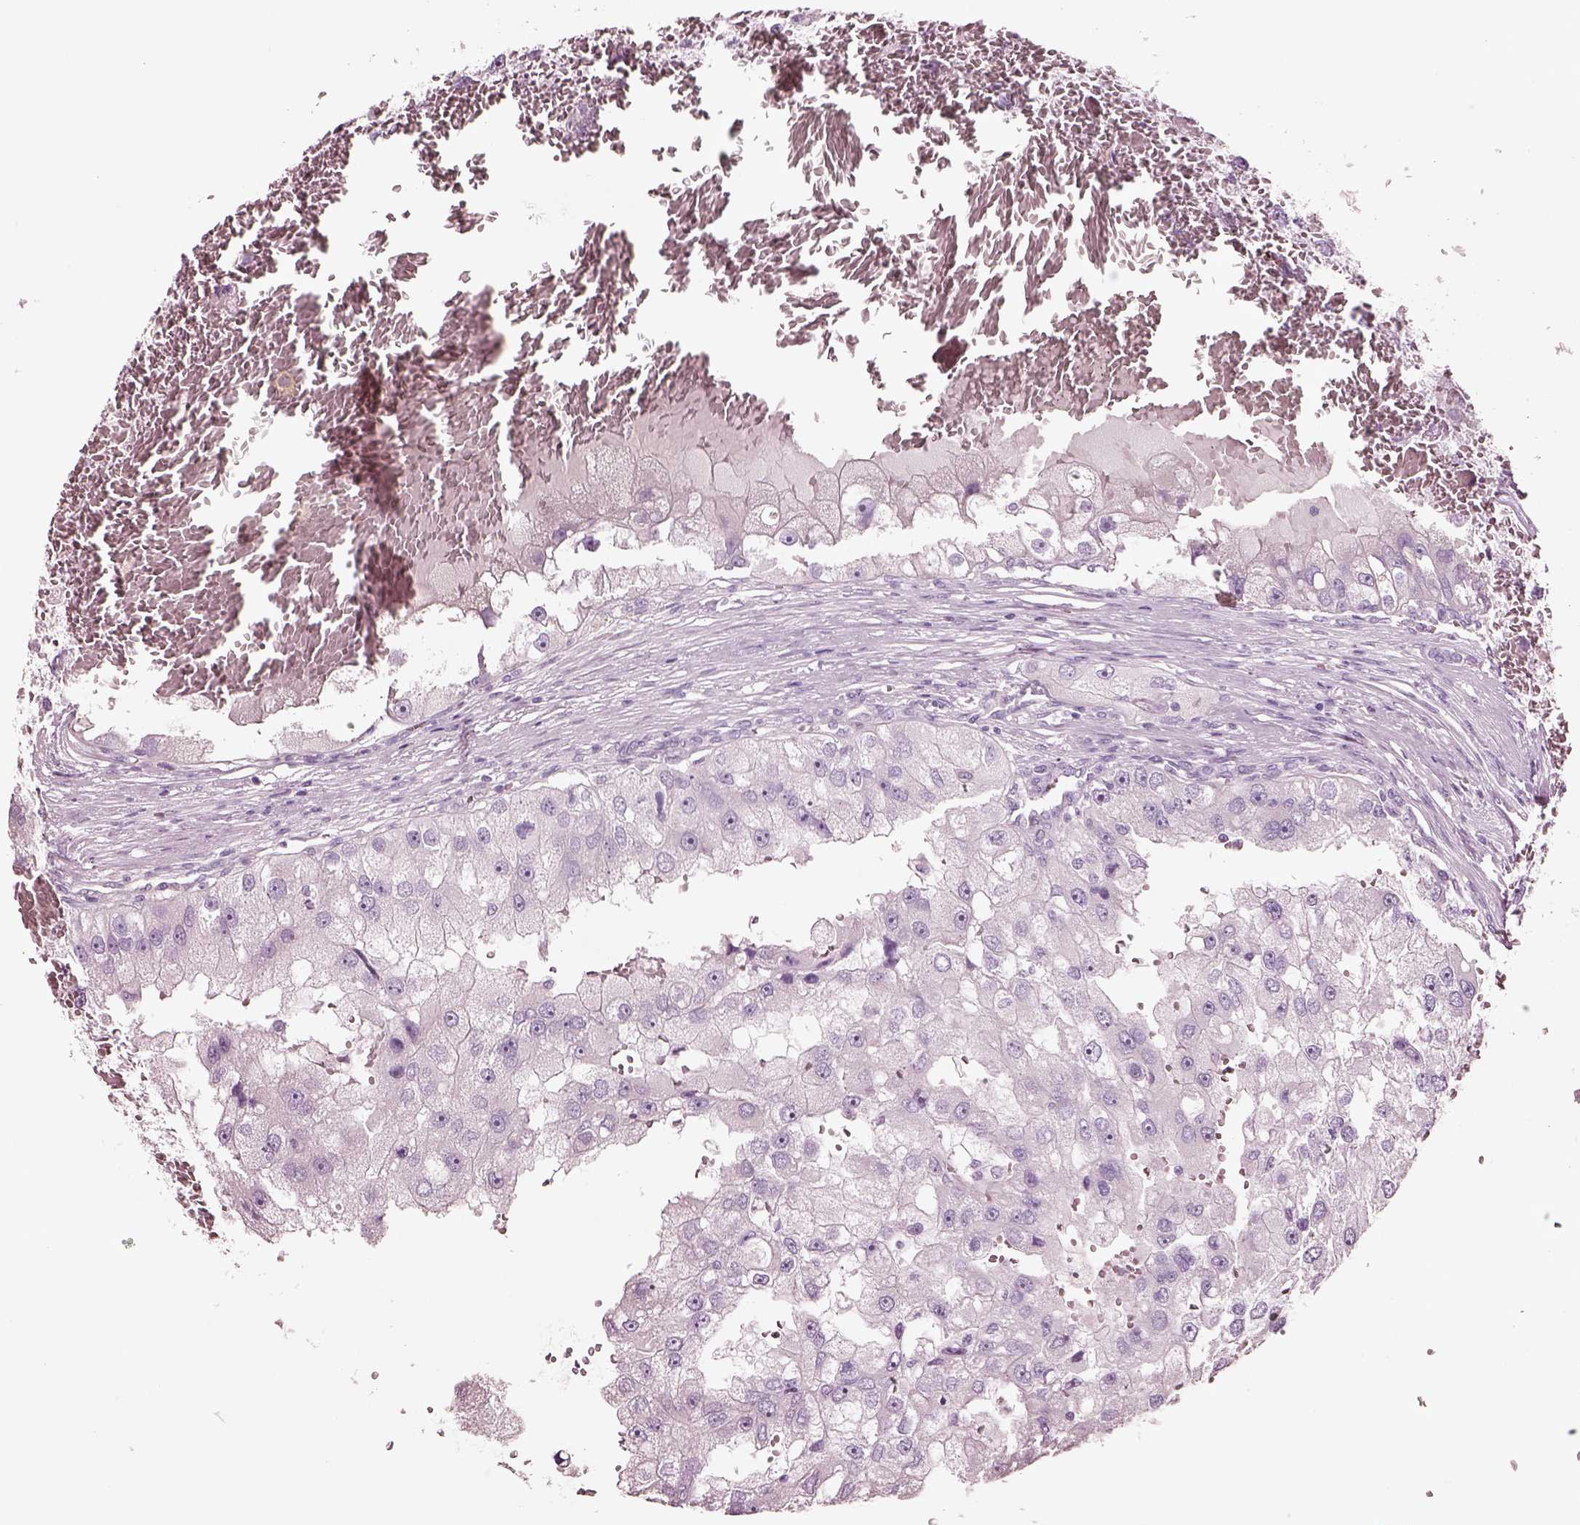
{"staining": {"intensity": "negative", "quantity": "none", "location": "none"}, "tissue": "renal cancer", "cell_type": "Tumor cells", "image_type": "cancer", "snomed": [{"axis": "morphology", "description": "Adenocarcinoma, NOS"}, {"axis": "topography", "description": "Kidney"}], "caption": "Human adenocarcinoma (renal) stained for a protein using immunohistochemistry (IHC) shows no staining in tumor cells.", "gene": "NMRK2", "patient": {"sex": "male", "age": 63}}